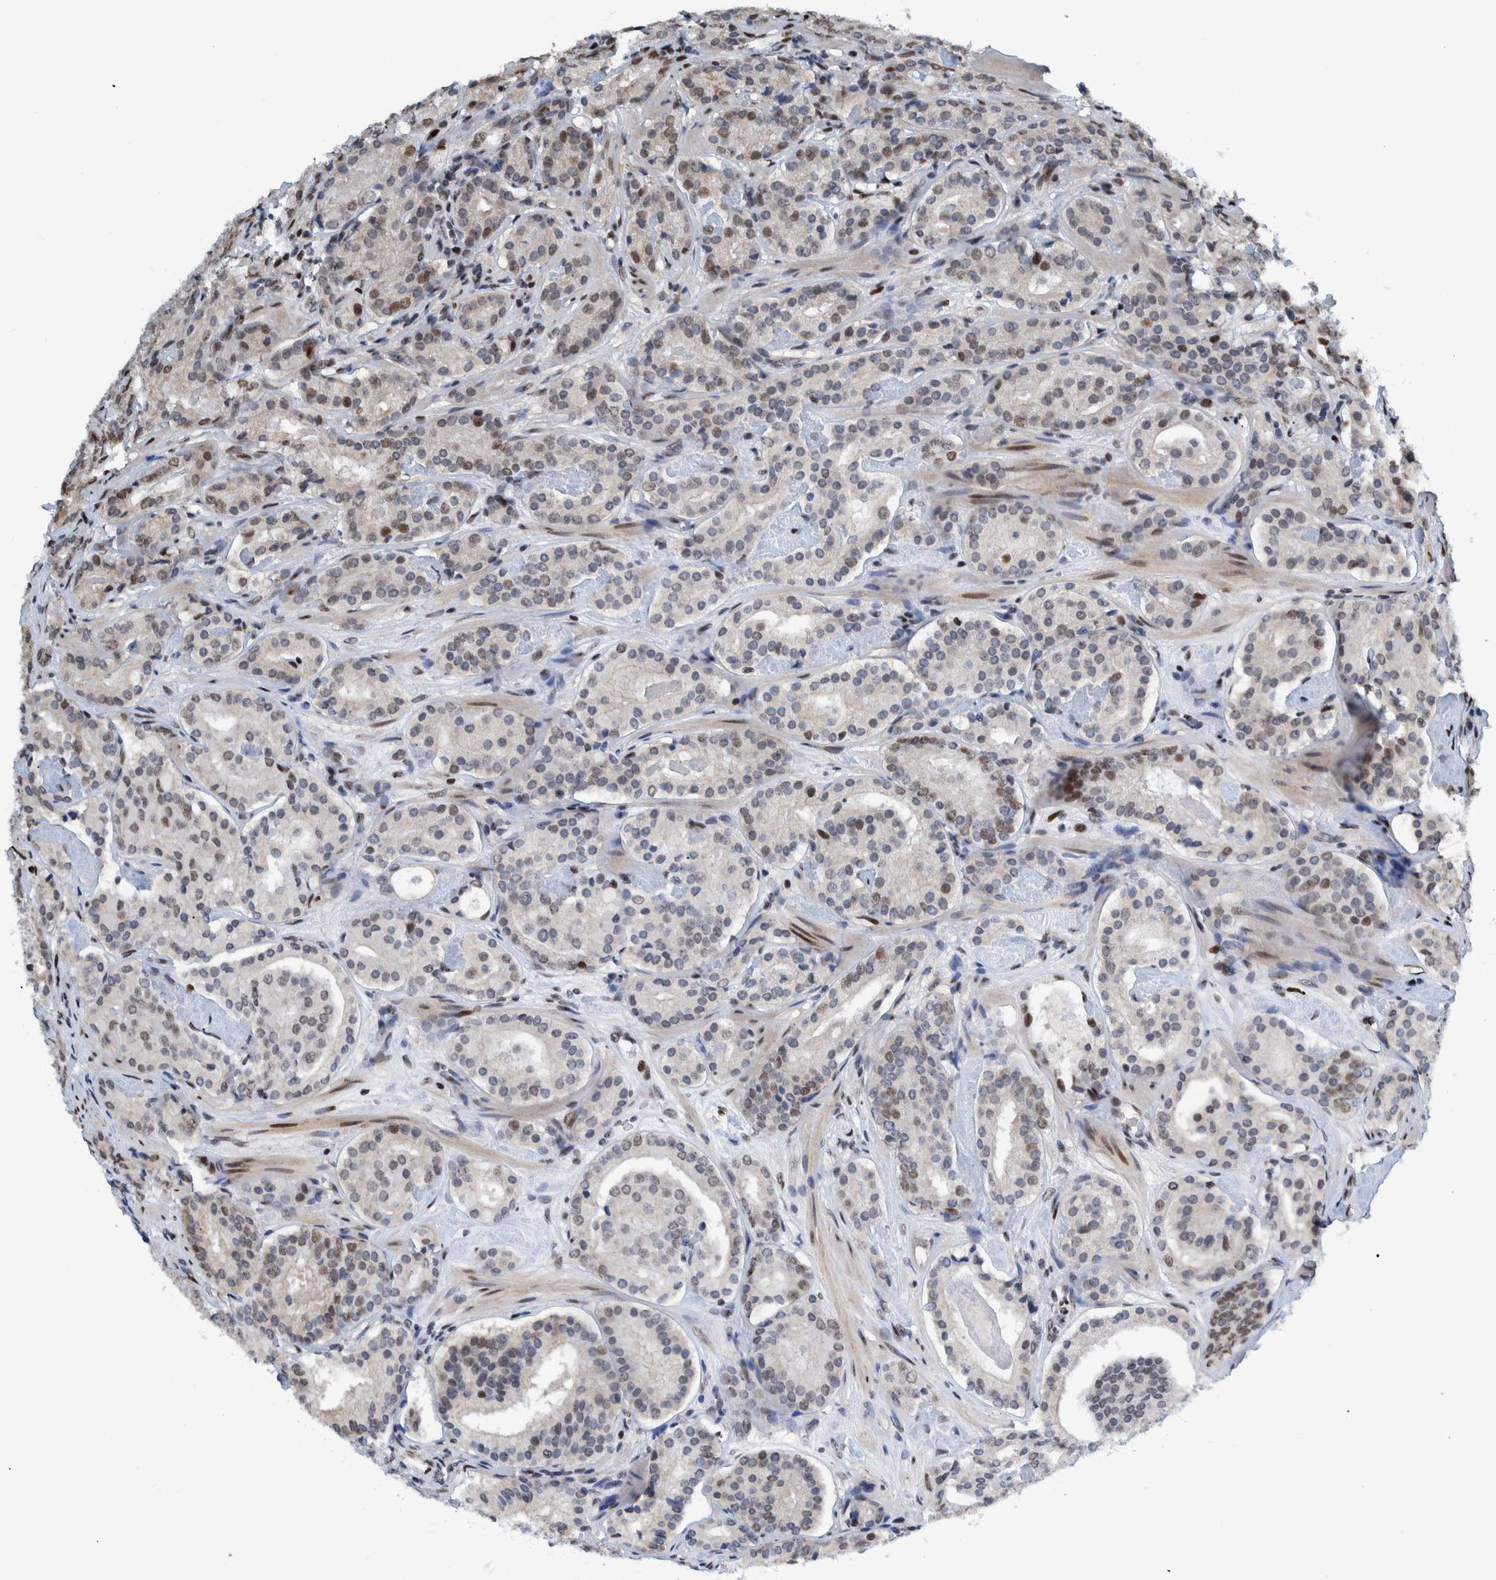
{"staining": {"intensity": "moderate", "quantity": "<25%", "location": "nuclear"}, "tissue": "prostate cancer", "cell_type": "Tumor cells", "image_type": "cancer", "snomed": [{"axis": "morphology", "description": "Adenocarcinoma, Low grade"}, {"axis": "topography", "description": "Prostate"}], "caption": "A brown stain shows moderate nuclear expression of a protein in human low-grade adenocarcinoma (prostate) tumor cells.", "gene": "HEATR9", "patient": {"sex": "male", "age": 69}}